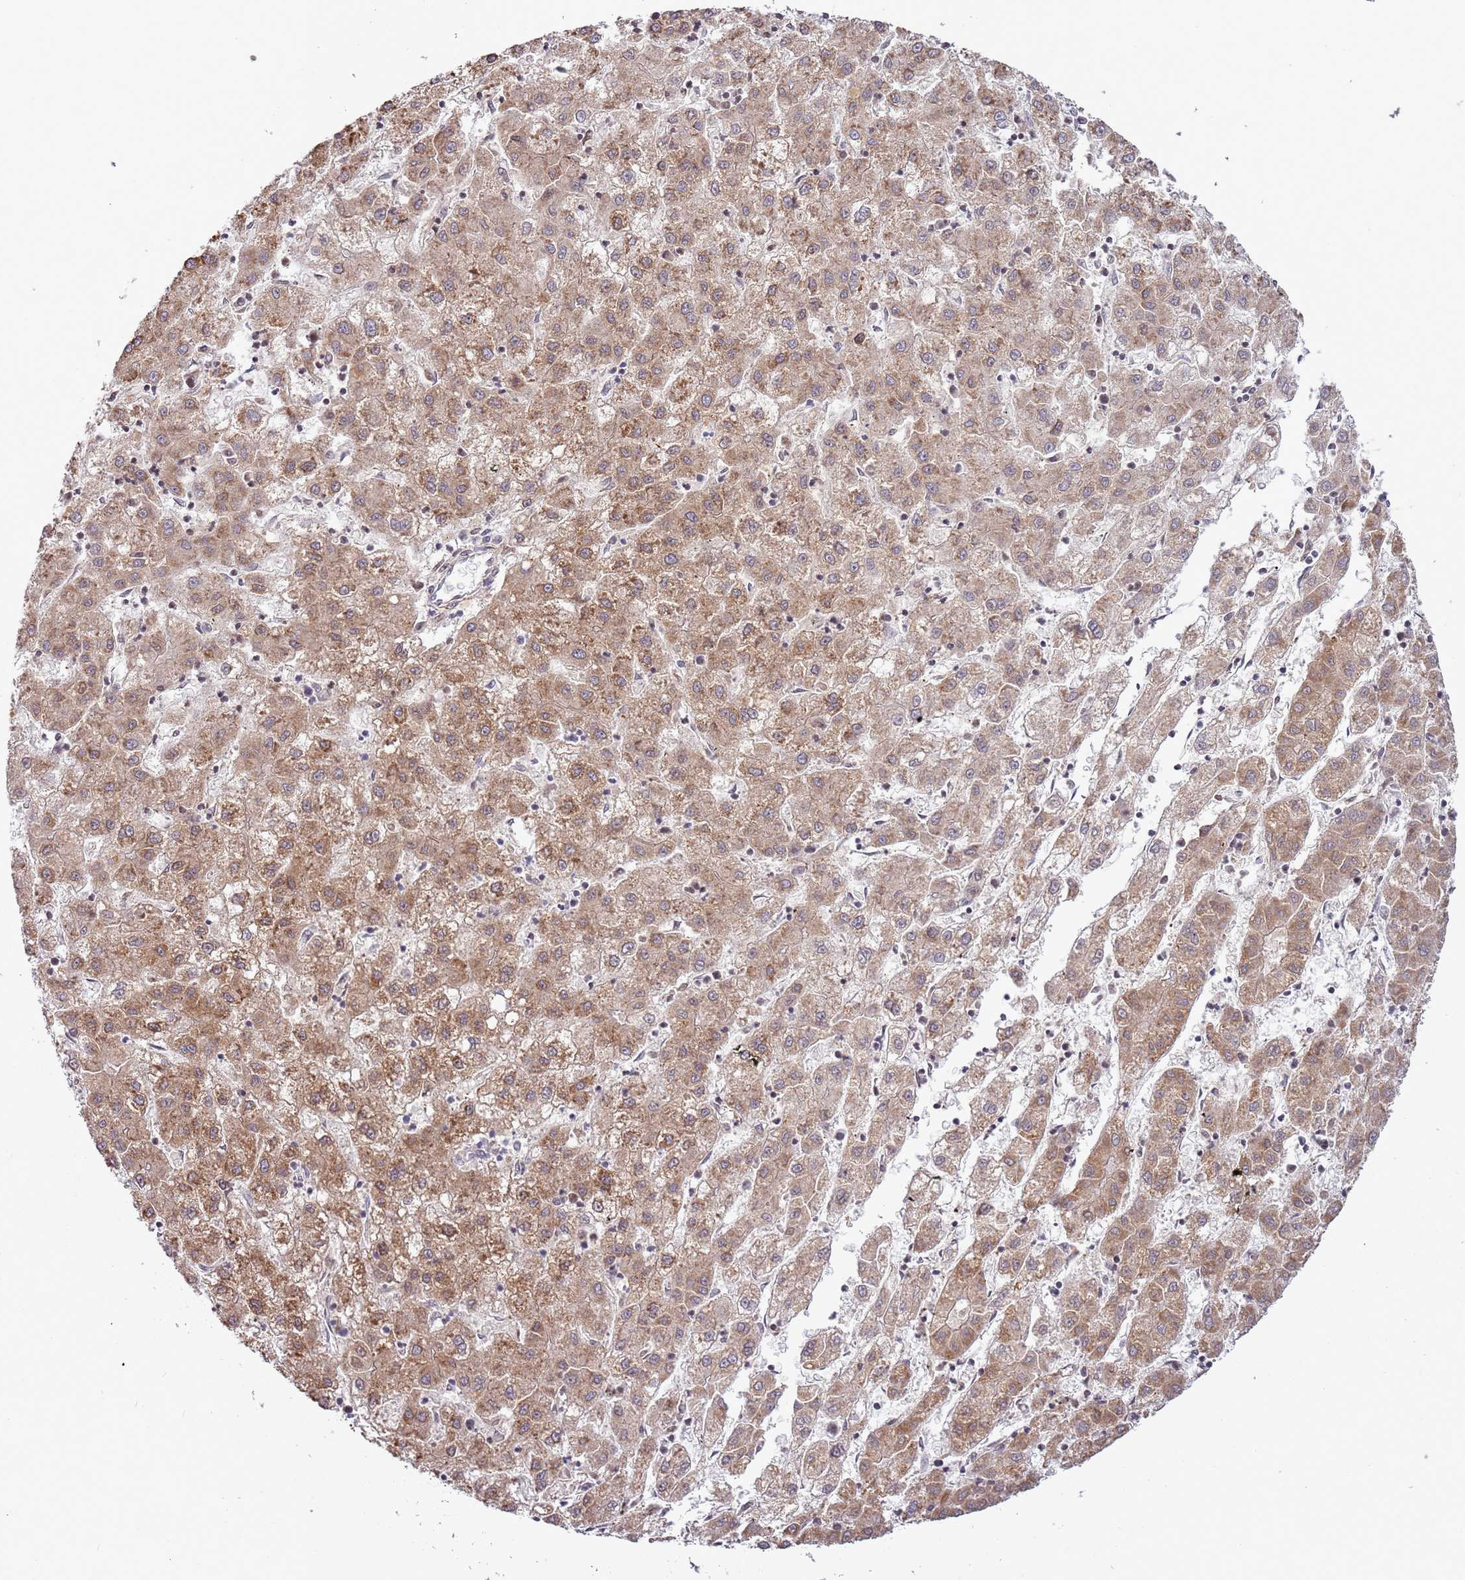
{"staining": {"intensity": "moderate", "quantity": ">75%", "location": "cytoplasmic/membranous"}, "tissue": "liver cancer", "cell_type": "Tumor cells", "image_type": "cancer", "snomed": [{"axis": "morphology", "description": "Carcinoma, Hepatocellular, NOS"}, {"axis": "topography", "description": "Liver"}], "caption": "An image showing moderate cytoplasmic/membranous staining in approximately >75% of tumor cells in liver hepatocellular carcinoma, as visualized by brown immunohistochemical staining.", "gene": "DTD2", "patient": {"sex": "male", "age": 72}}